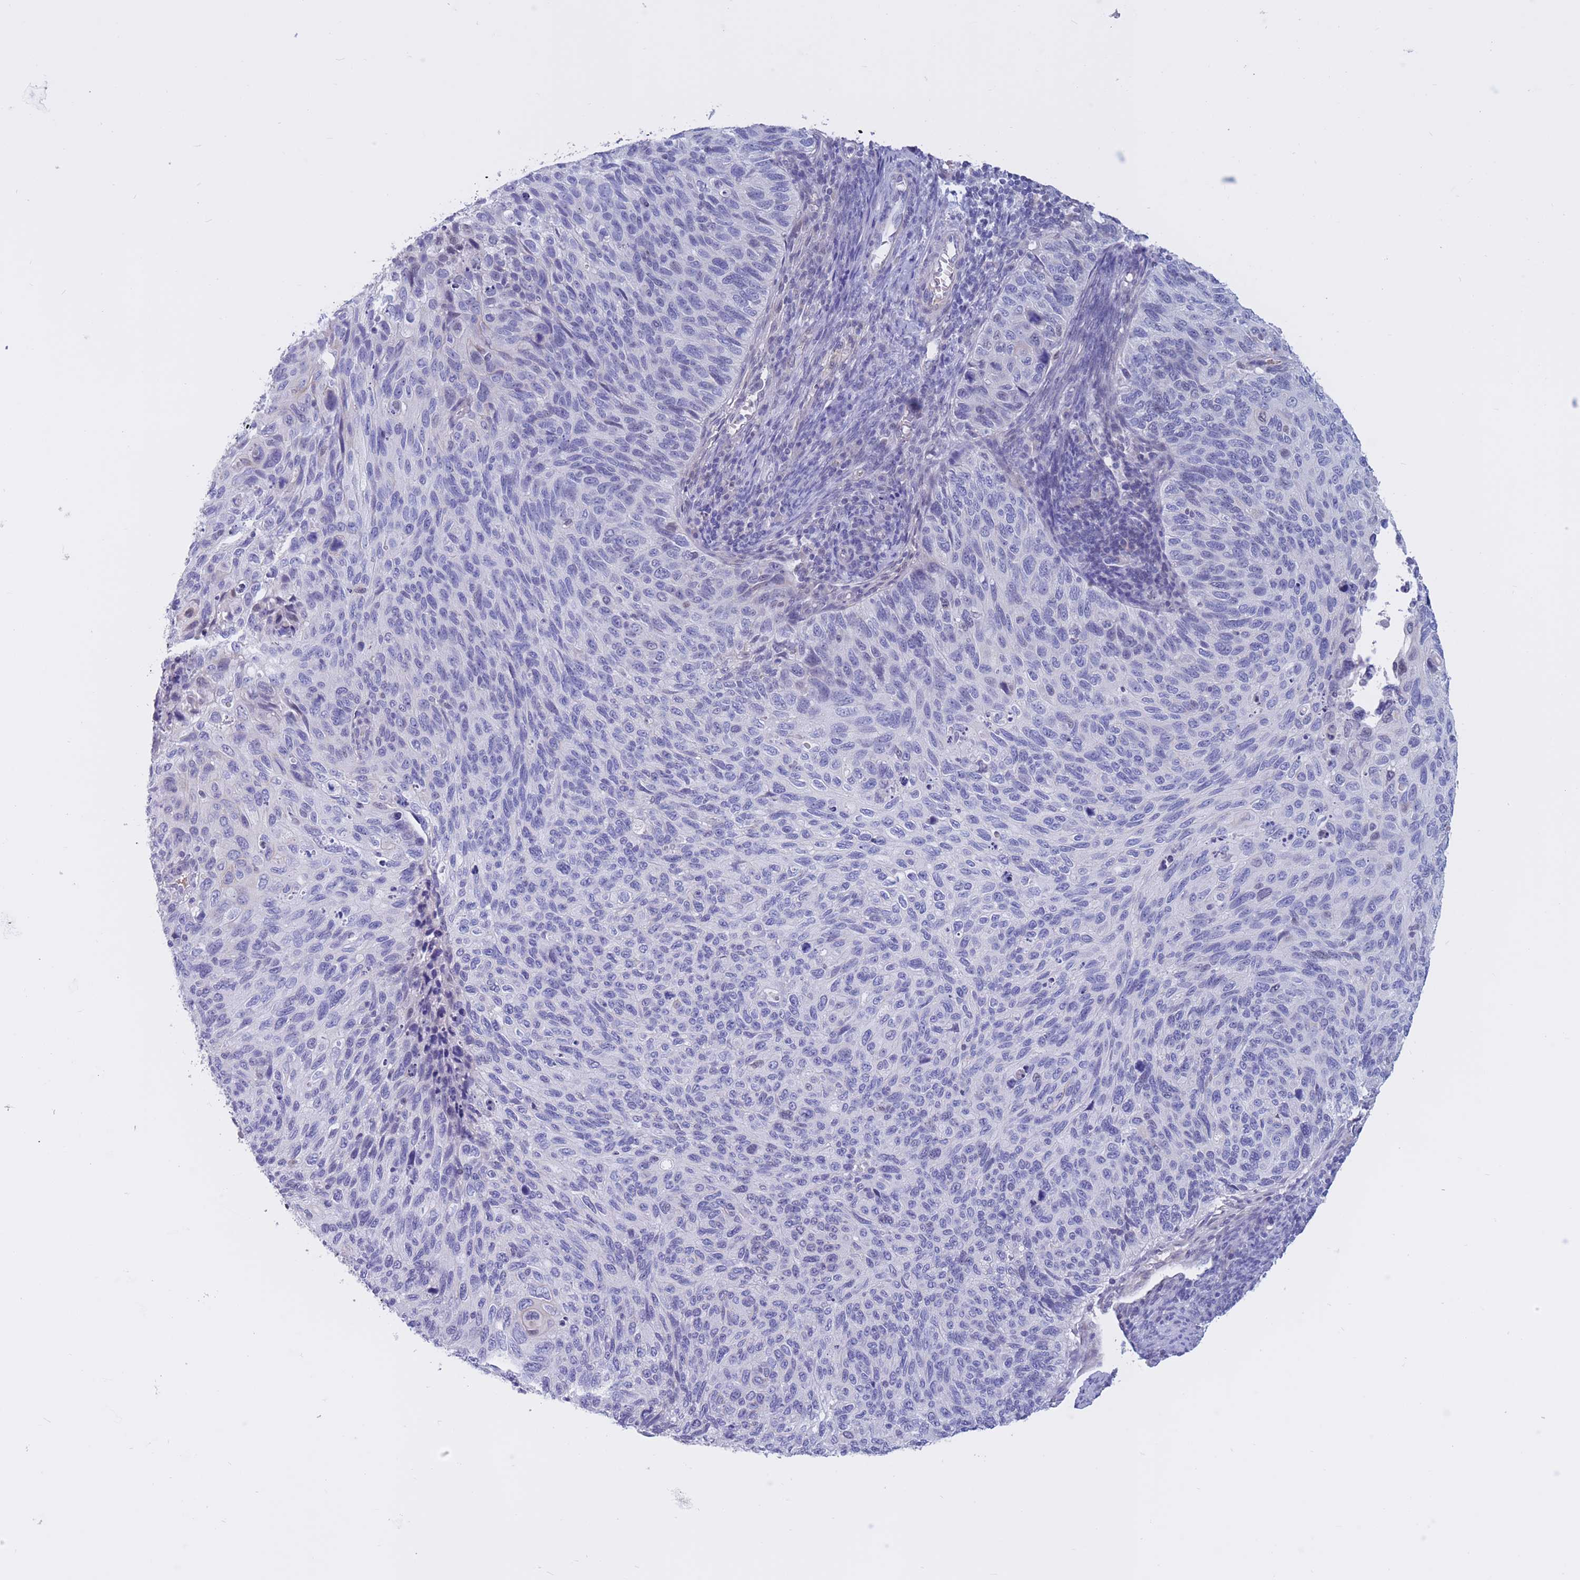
{"staining": {"intensity": "negative", "quantity": "none", "location": "none"}, "tissue": "cervical cancer", "cell_type": "Tumor cells", "image_type": "cancer", "snomed": [{"axis": "morphology", "description": "Squamous cell carcinoma, NOS"}, {"axis": "topography", "description": "Cervix"}], "caption": "Immunohistochemistry histopathology image of human cervical squamous cell carcinoma stained for a protein (brown), which exhibits no expression in tumor cells.", "gene": "BOP1", "patient": {"sex": "female", "age": 70}}